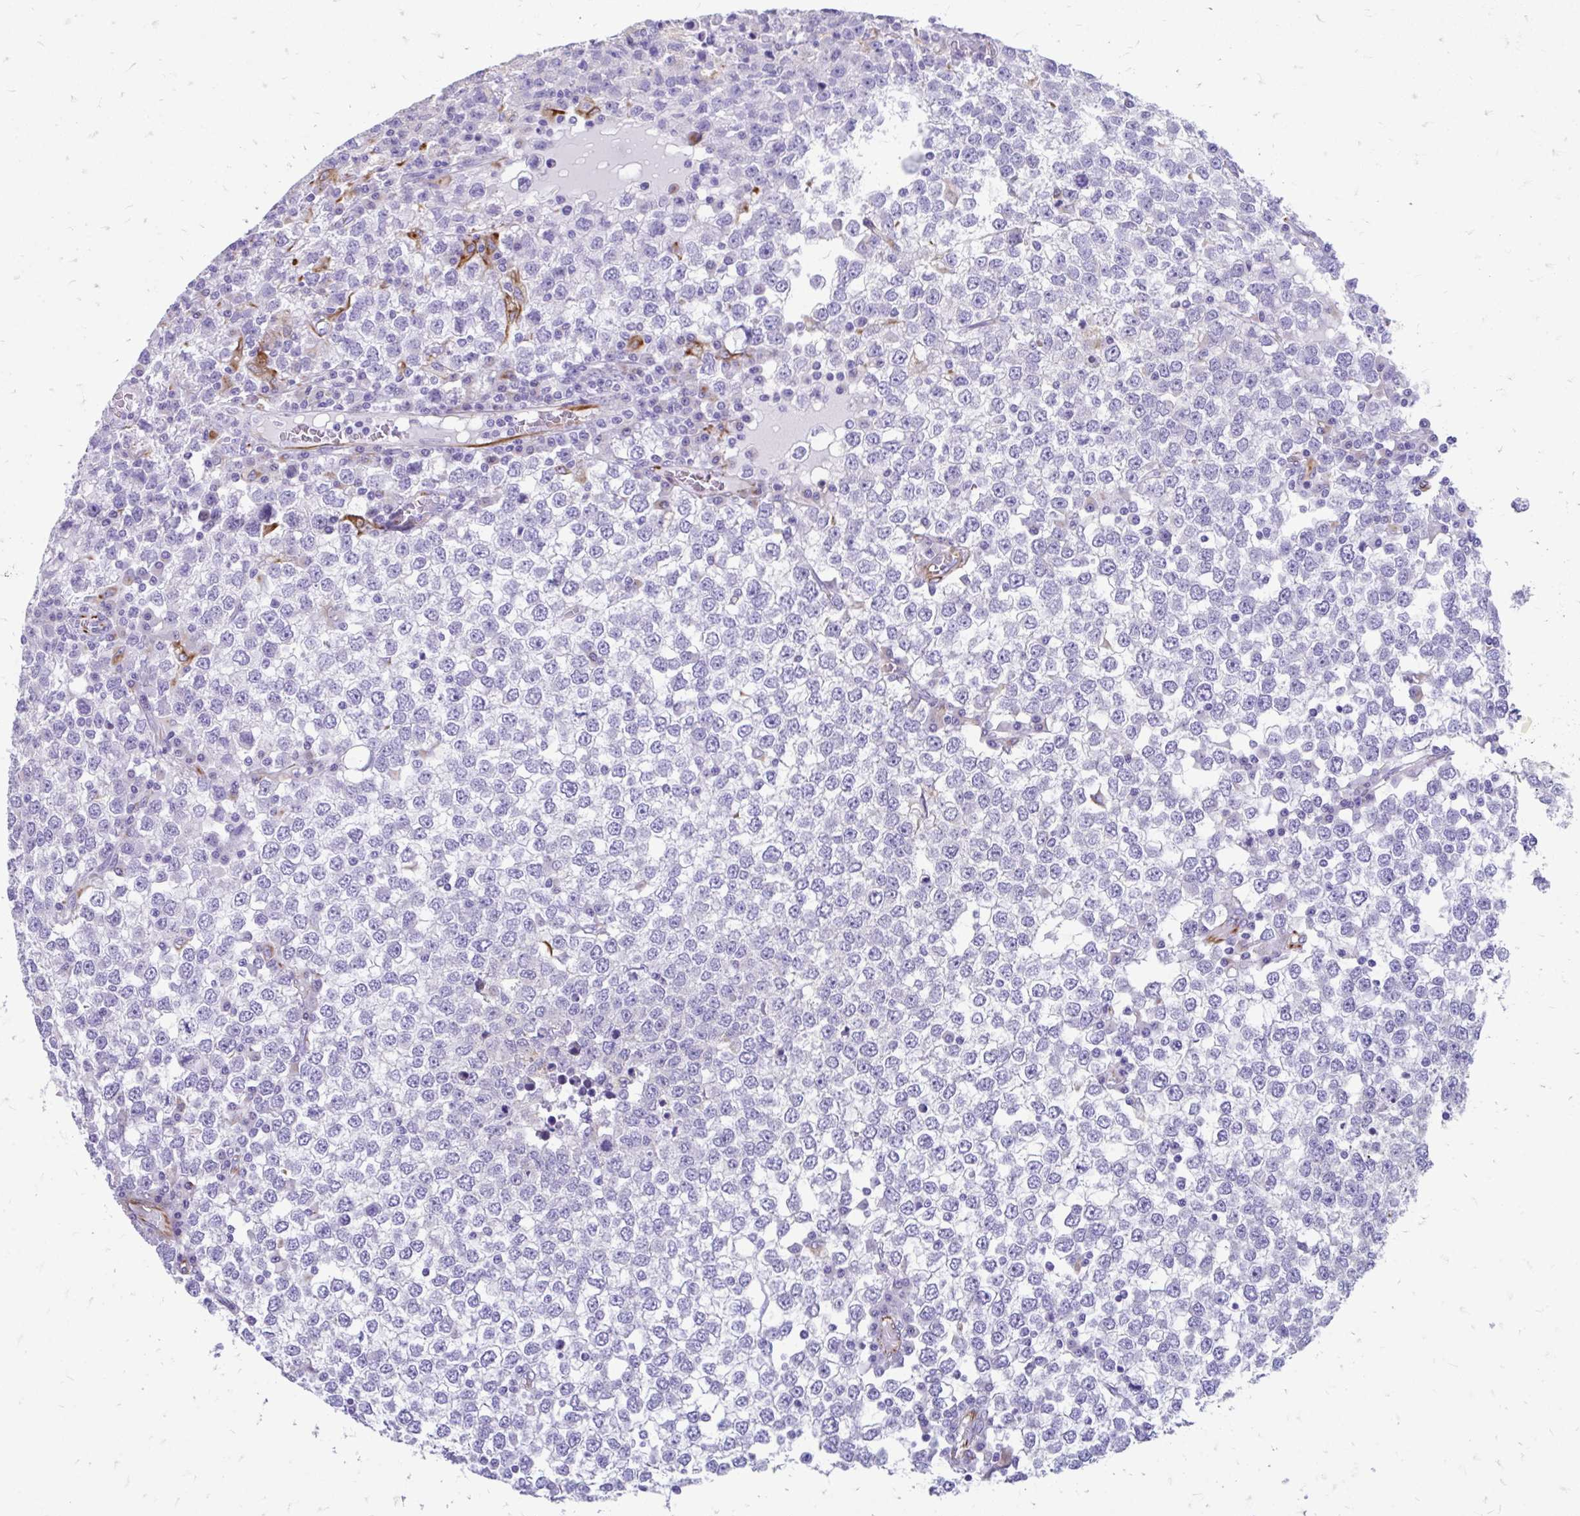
{"staining": {"intensity": "negative", "quantity": "none", "location": "none"}, "tissue": "testis cancer", "cell_type": "Tumor cells", "image_type": "cancer", "snomed": [{"axis": "morphology", "description": "Seminoma, NOS"}, {"axis": "topography", "description": "Testis"}], "caption": "Testis cancer (seminoma) was stained to show a protein in brown. There is no significant positivity in tumor cells. (Immunohistochemistry (ihc), brightfield microscopy, high magnification).", "gene": "ZNF699", "patient": {"sex": "male", "age": 65}}